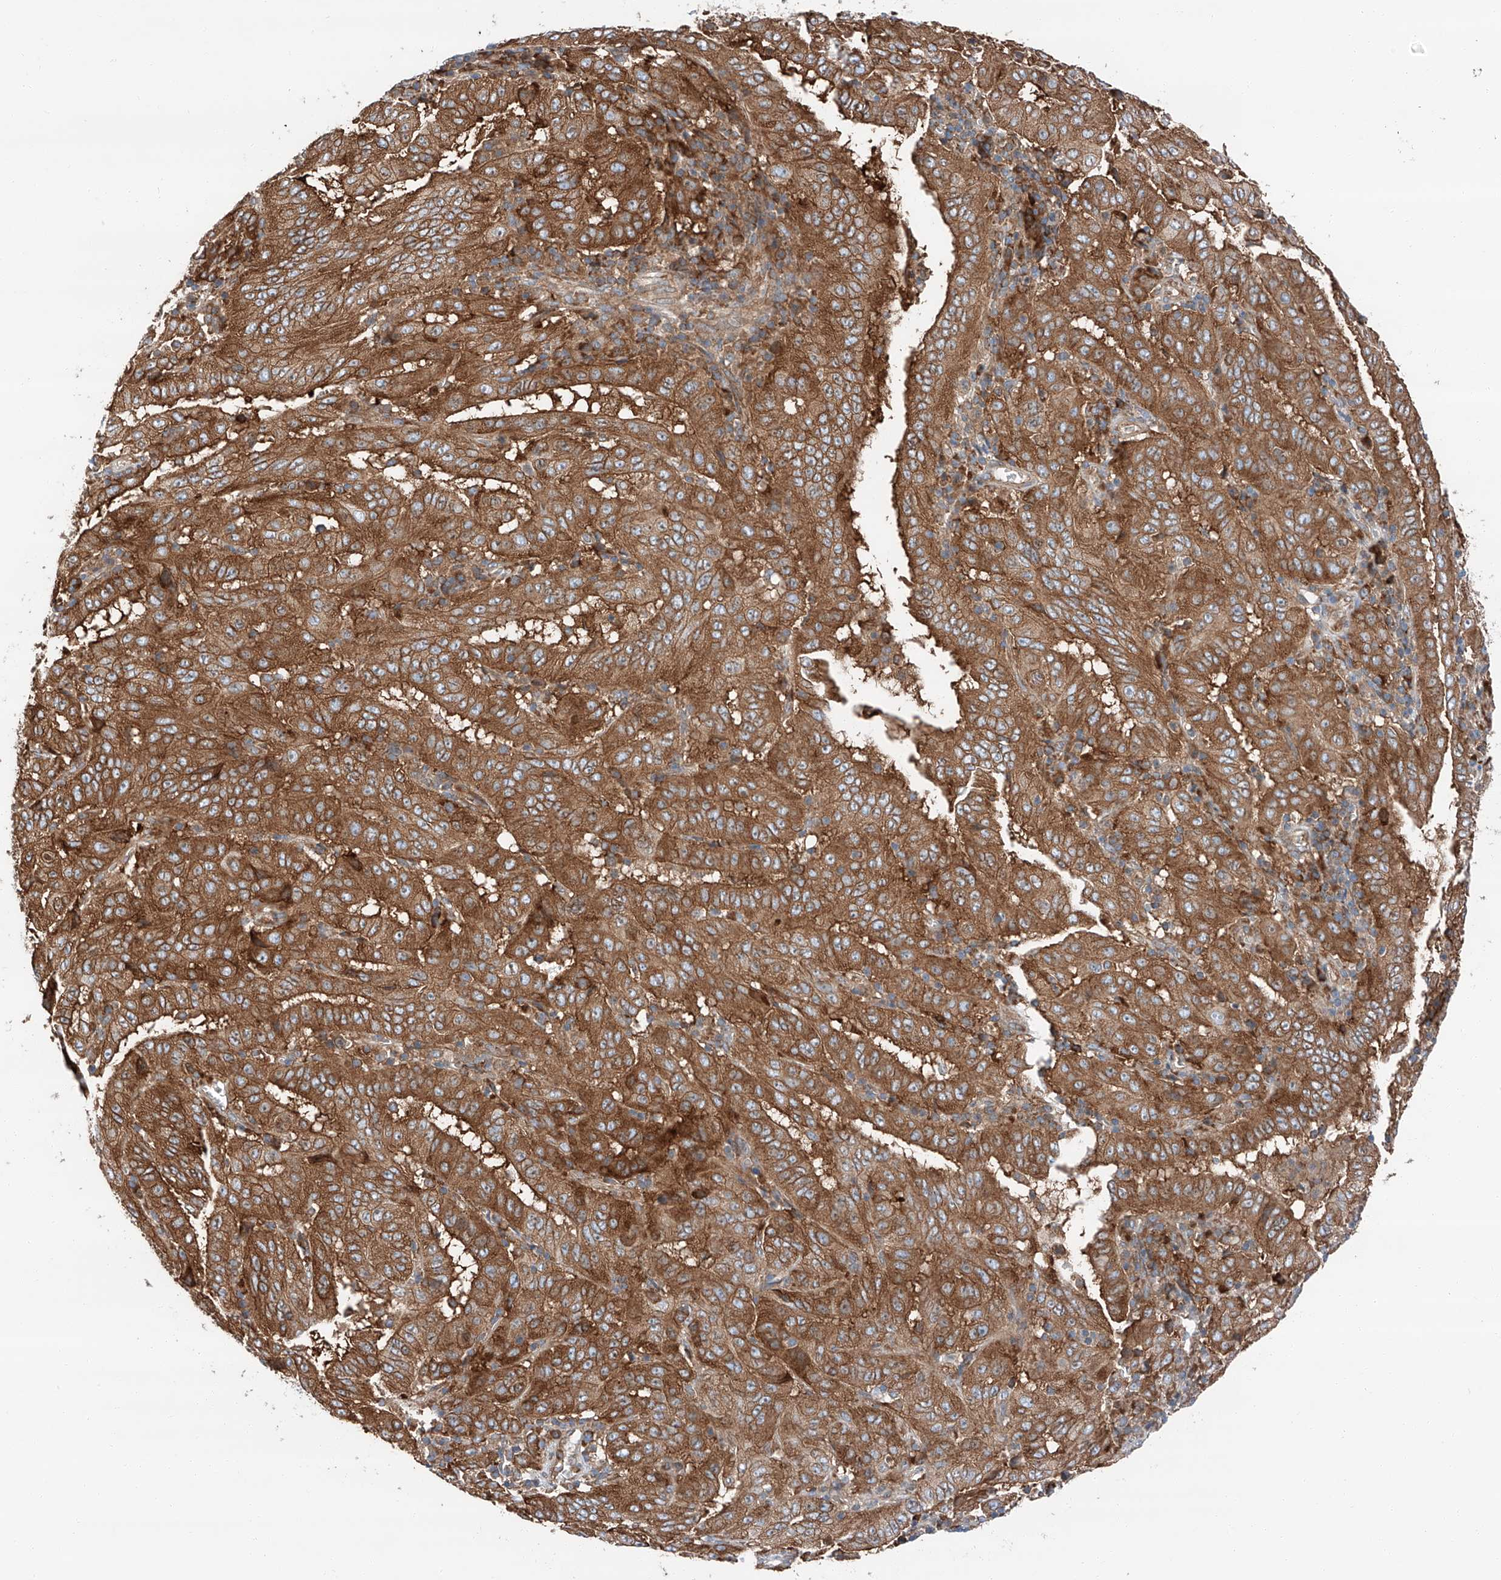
{"staining": {"intensity": "moderate", "quantity": ">75%", "location": "cytoplasmic/membranous"}, "tissue": "pancreatic cancer", "cell_type": "Tumor cells", "image_type": "cancer", "snomed": [{"axis": "morphology", "description": "Adenocarcinoma, NOS"}, {"axis": "topography", "description": "Pancreas"}], "caption": "Pancreatic adenocarcinoma stained for a protein displays moderate cytoplasmic/membranous positivity in tumor cells.", "gene": "ZC3H15", "patient": {"sex": "male", "age": 63}}